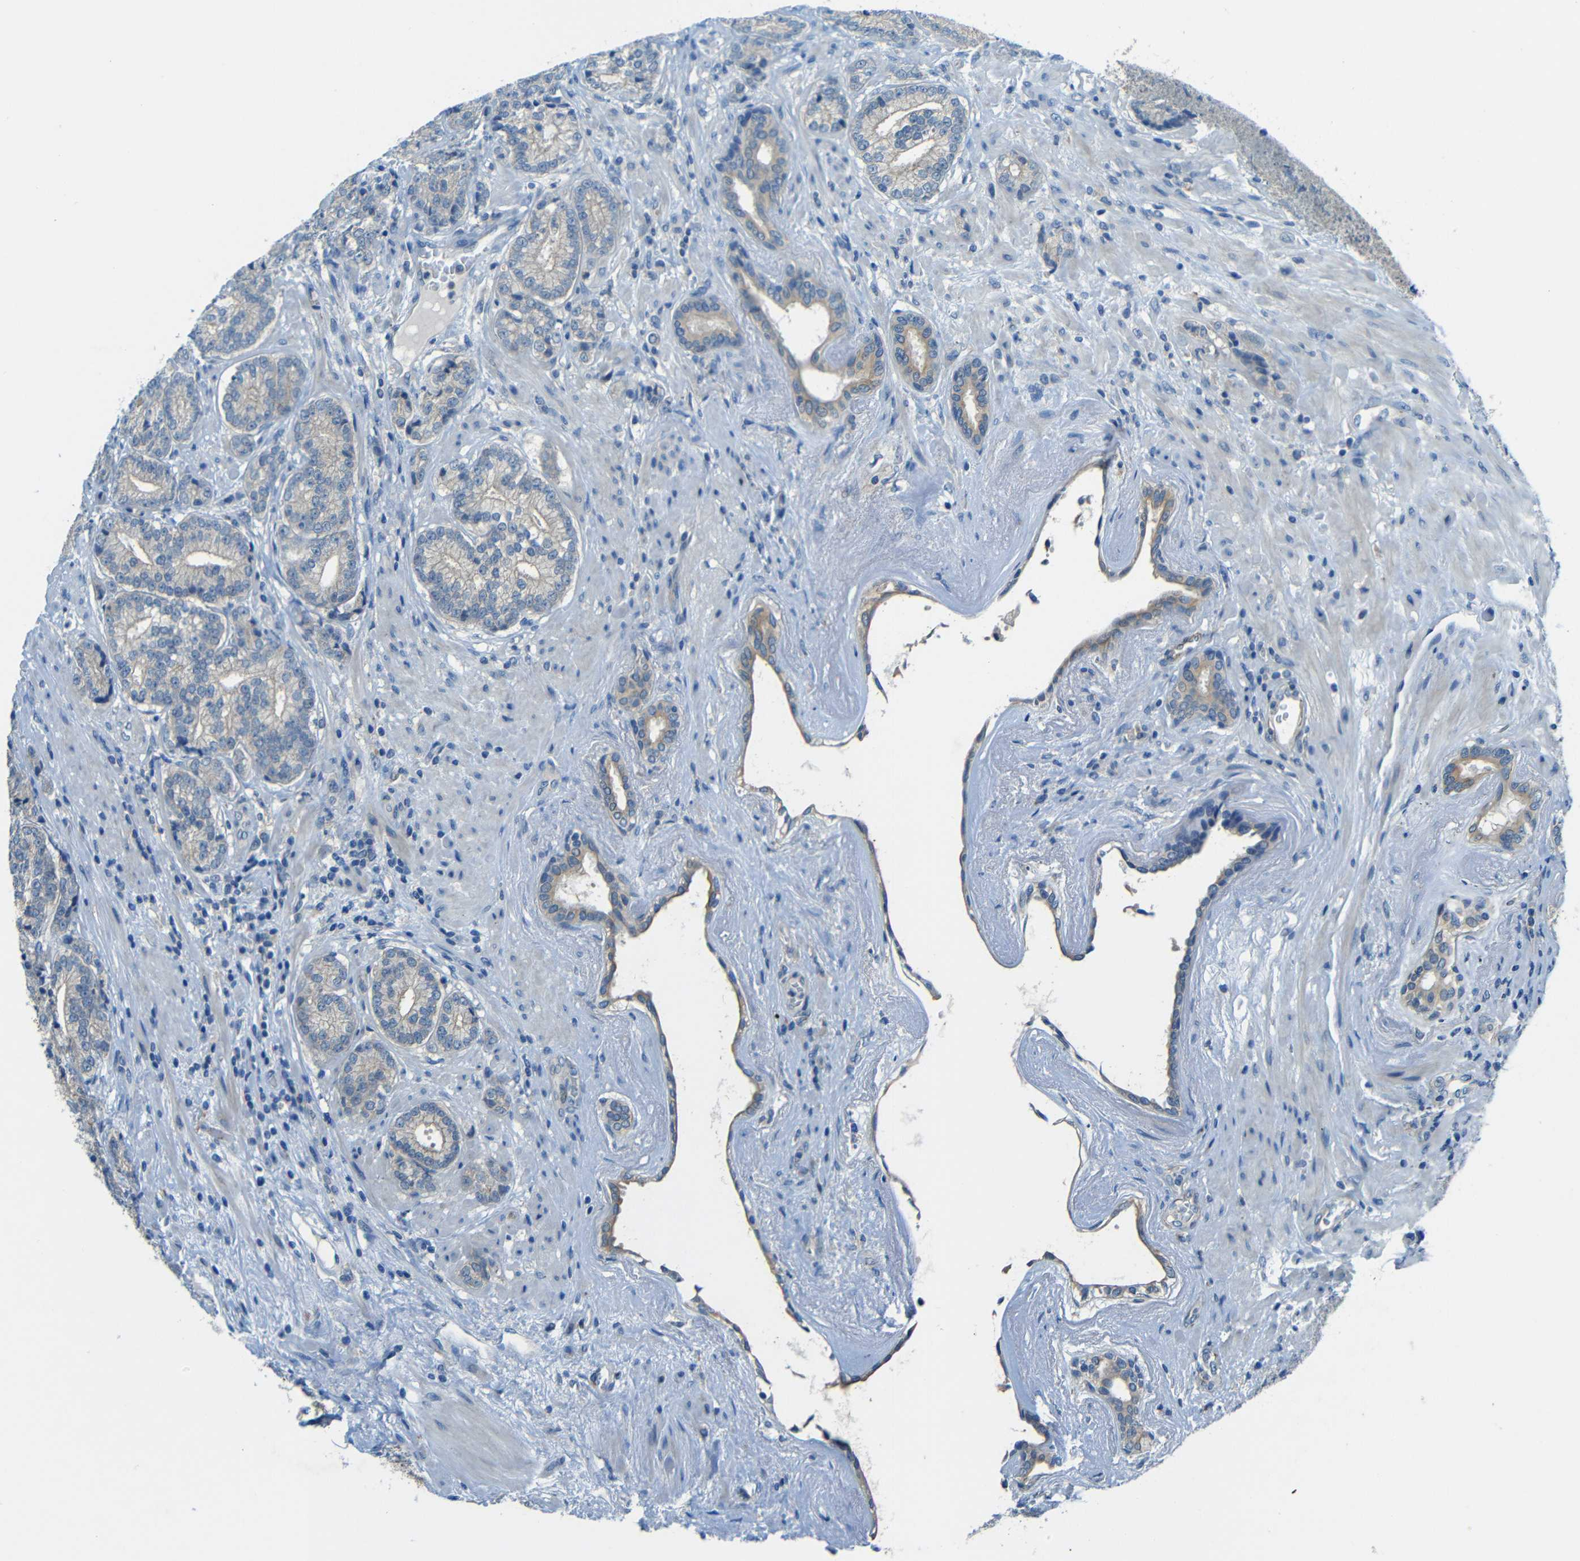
{"staining": {"intensity": "weak", "quantity": "25%-75%", "location": "cytoplasmic/membranous"}, "tissue": "prostate cancer", "cell_type": "Tumor cells", "image_type": "cancer", "snomed": [{"axis": "morphology", "description": "Adenocarcinoma, High grade"}, {"axis": "topography", "description": "Prostate"}], "caption": "Weak cytoplasmic/membranous expression is seen in about 25%-75% of tumor cells in prostate cancer. The staining was performed using DAB (3,3'-diaminobenzidine), with brown indicating positive protein expression. Nuclei are stained blue with hematoxylin.", "gene": "CYP26B1", "patient": {"sex": "male", "age": 61}}